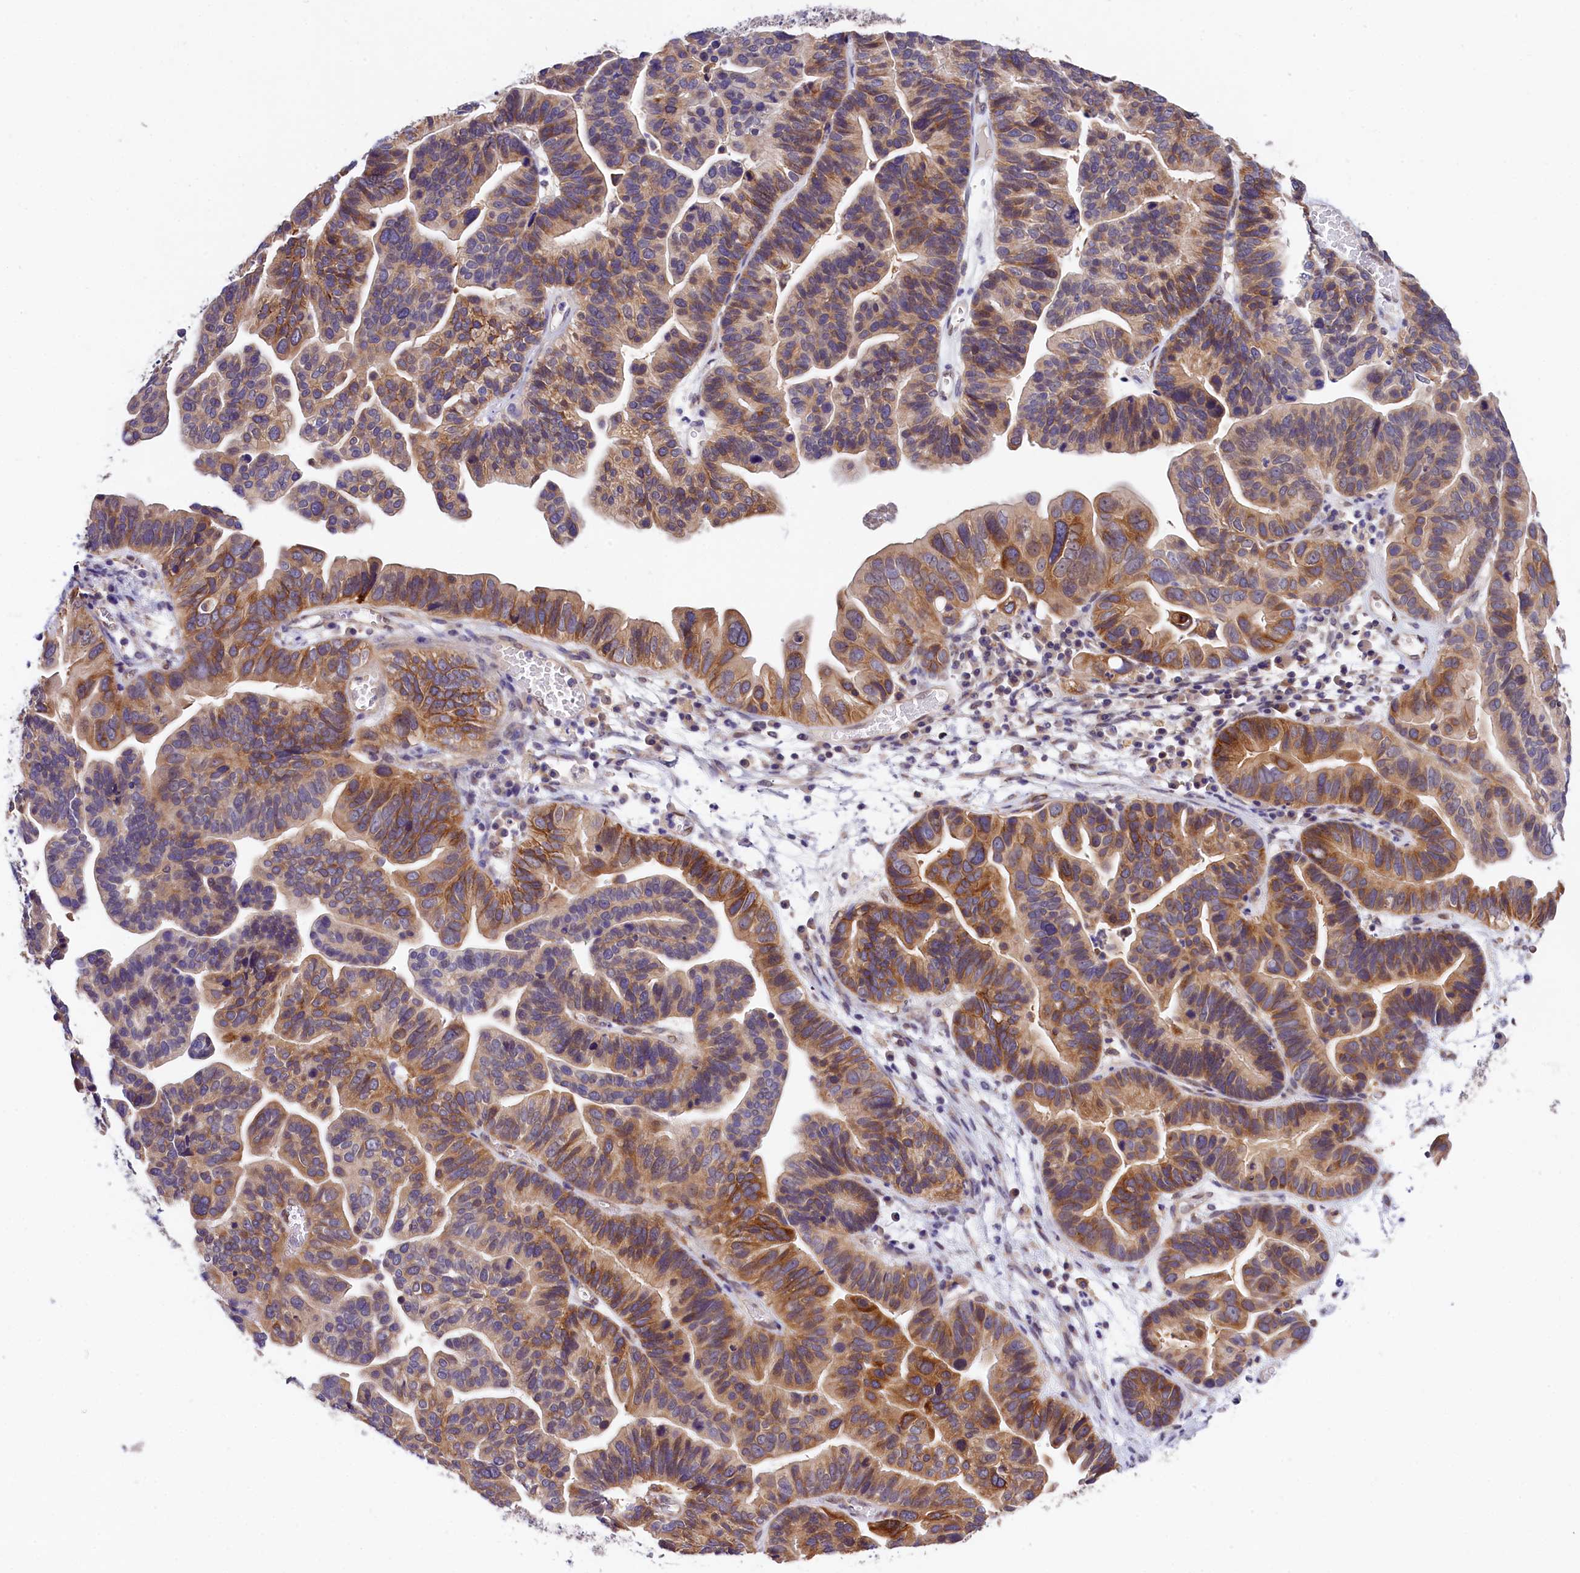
{"staining": {"intensity": "moderate", "quantity": "25%-75%", "location": "cytoplasmic/membranous"}, "tissue": "ovarian cancer", "cell_type": "Tumor cells", "image_type": "cancer", "snomed": [{"axis": "morphology", "description": "Cystadenocarcinoma, serous, NOS"}, {"axis": "topography", "description": "Ovary"}], "caption": "Tumor cells display medium levels of moderate cytoplasmic/membranous staining in approximately 25%-75% of cells in human ovarian serous cystadenocarcinoma. (DAB = brown stain, brightfield microscopy at high magnification).", "gene": "OAS3", "patient": {"sex": "female", "age": 56}}